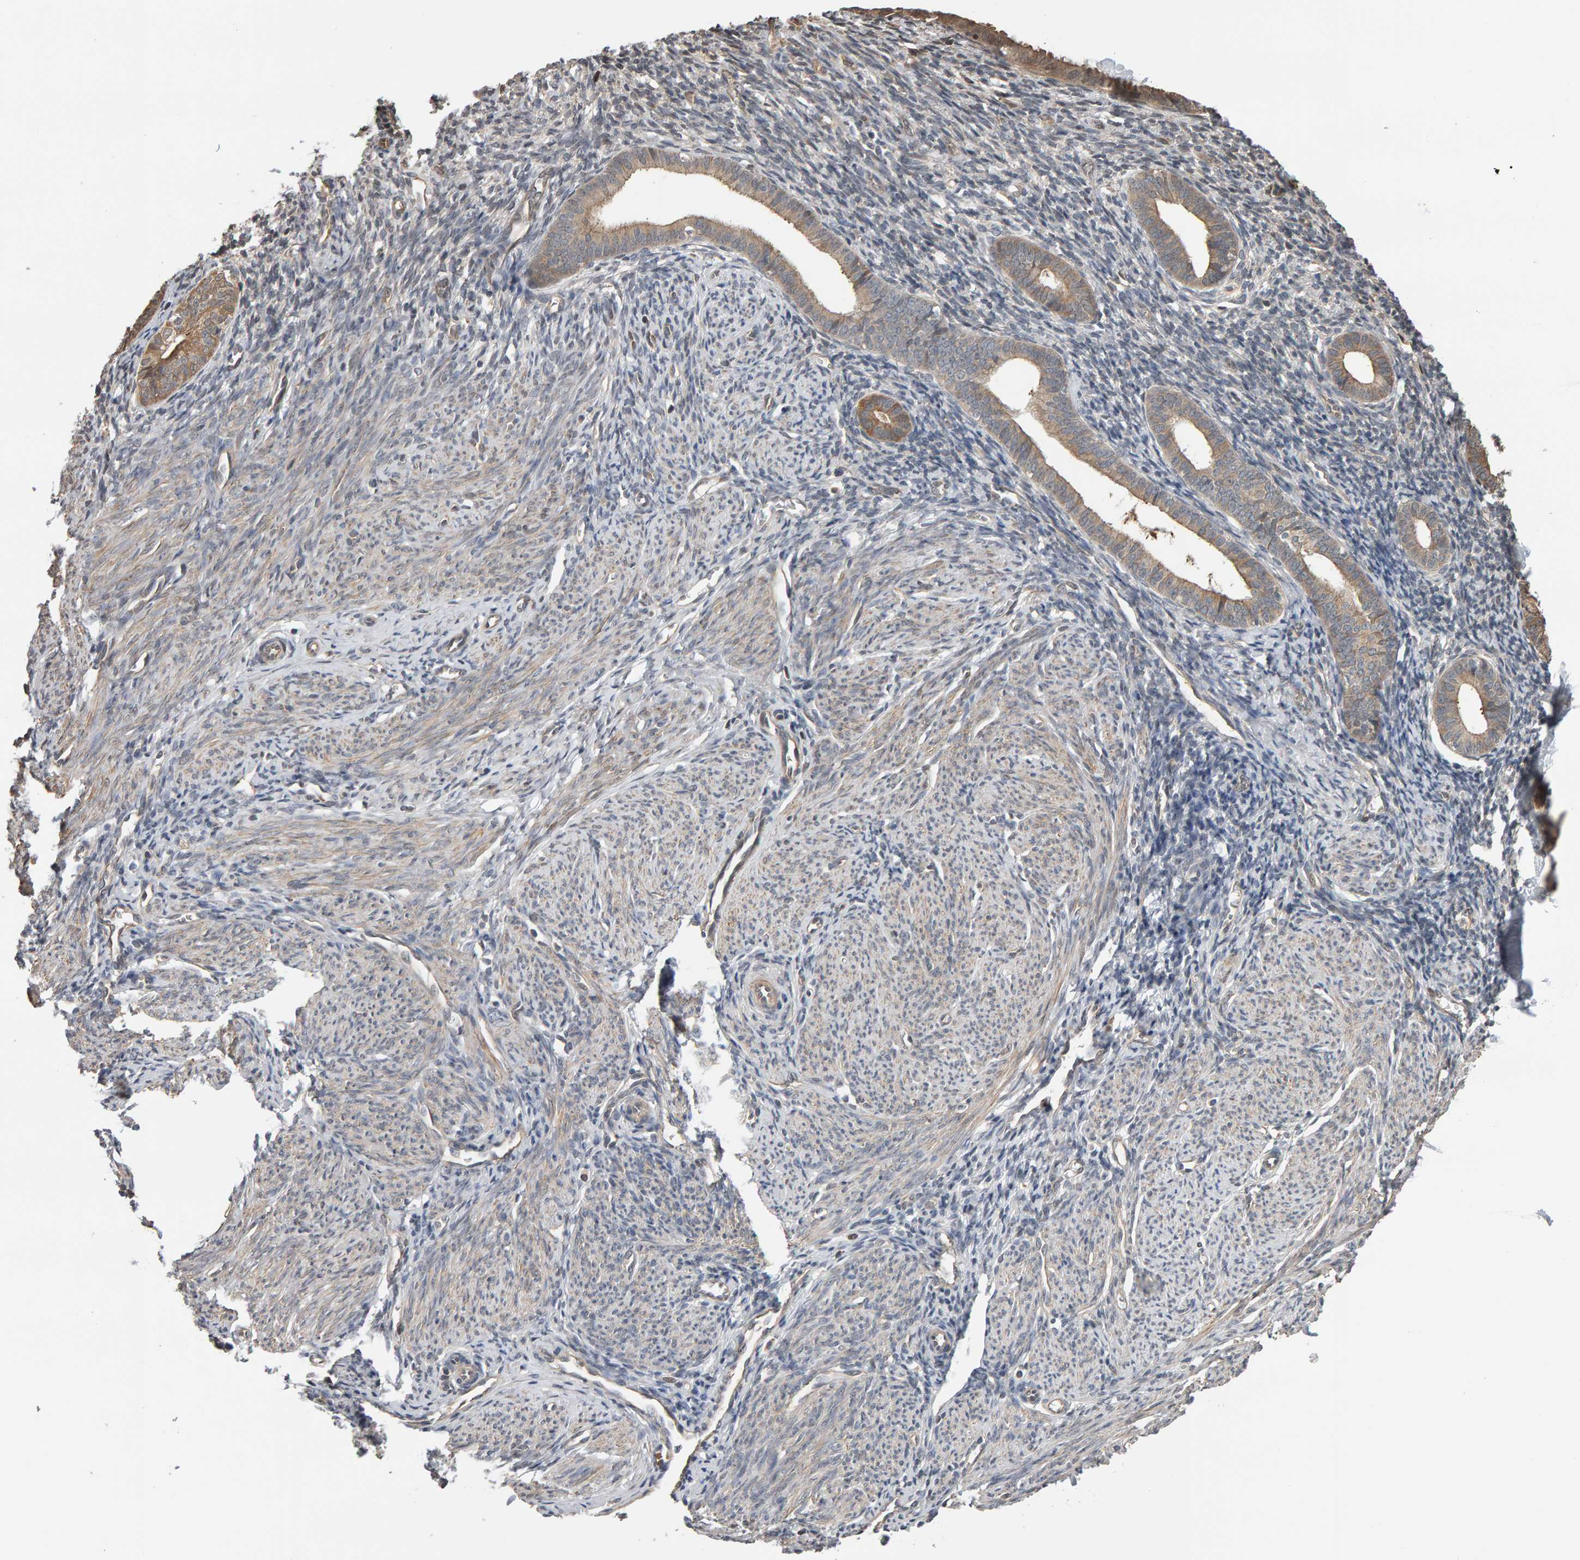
{"staining": {"intensity": "weak", "quantity": "25%-75%", "location": "cytoplasmic/membranous"}, "tissue": "endometrium", "cell_type": "Cells in endometrial stroma", "image_type": "normal", "snomed": [{"axis": "morphology", "description": "Normal tissue, NOS"}, {"axis": "morphology", "description": "Adenocarcinoma, NOS"}, {"axis": "topography", "description": "Endometrium"}], "caption": "Cells in endometrial stroma exhibit weak cytoplasmic/membranous positivity in about 25%-75% of cells in benign endometrium. The protein is shown in brown color, while the nuclei are stained blue.", "gene": "COASY", "patient": {"sex": "female", "age": 57}}